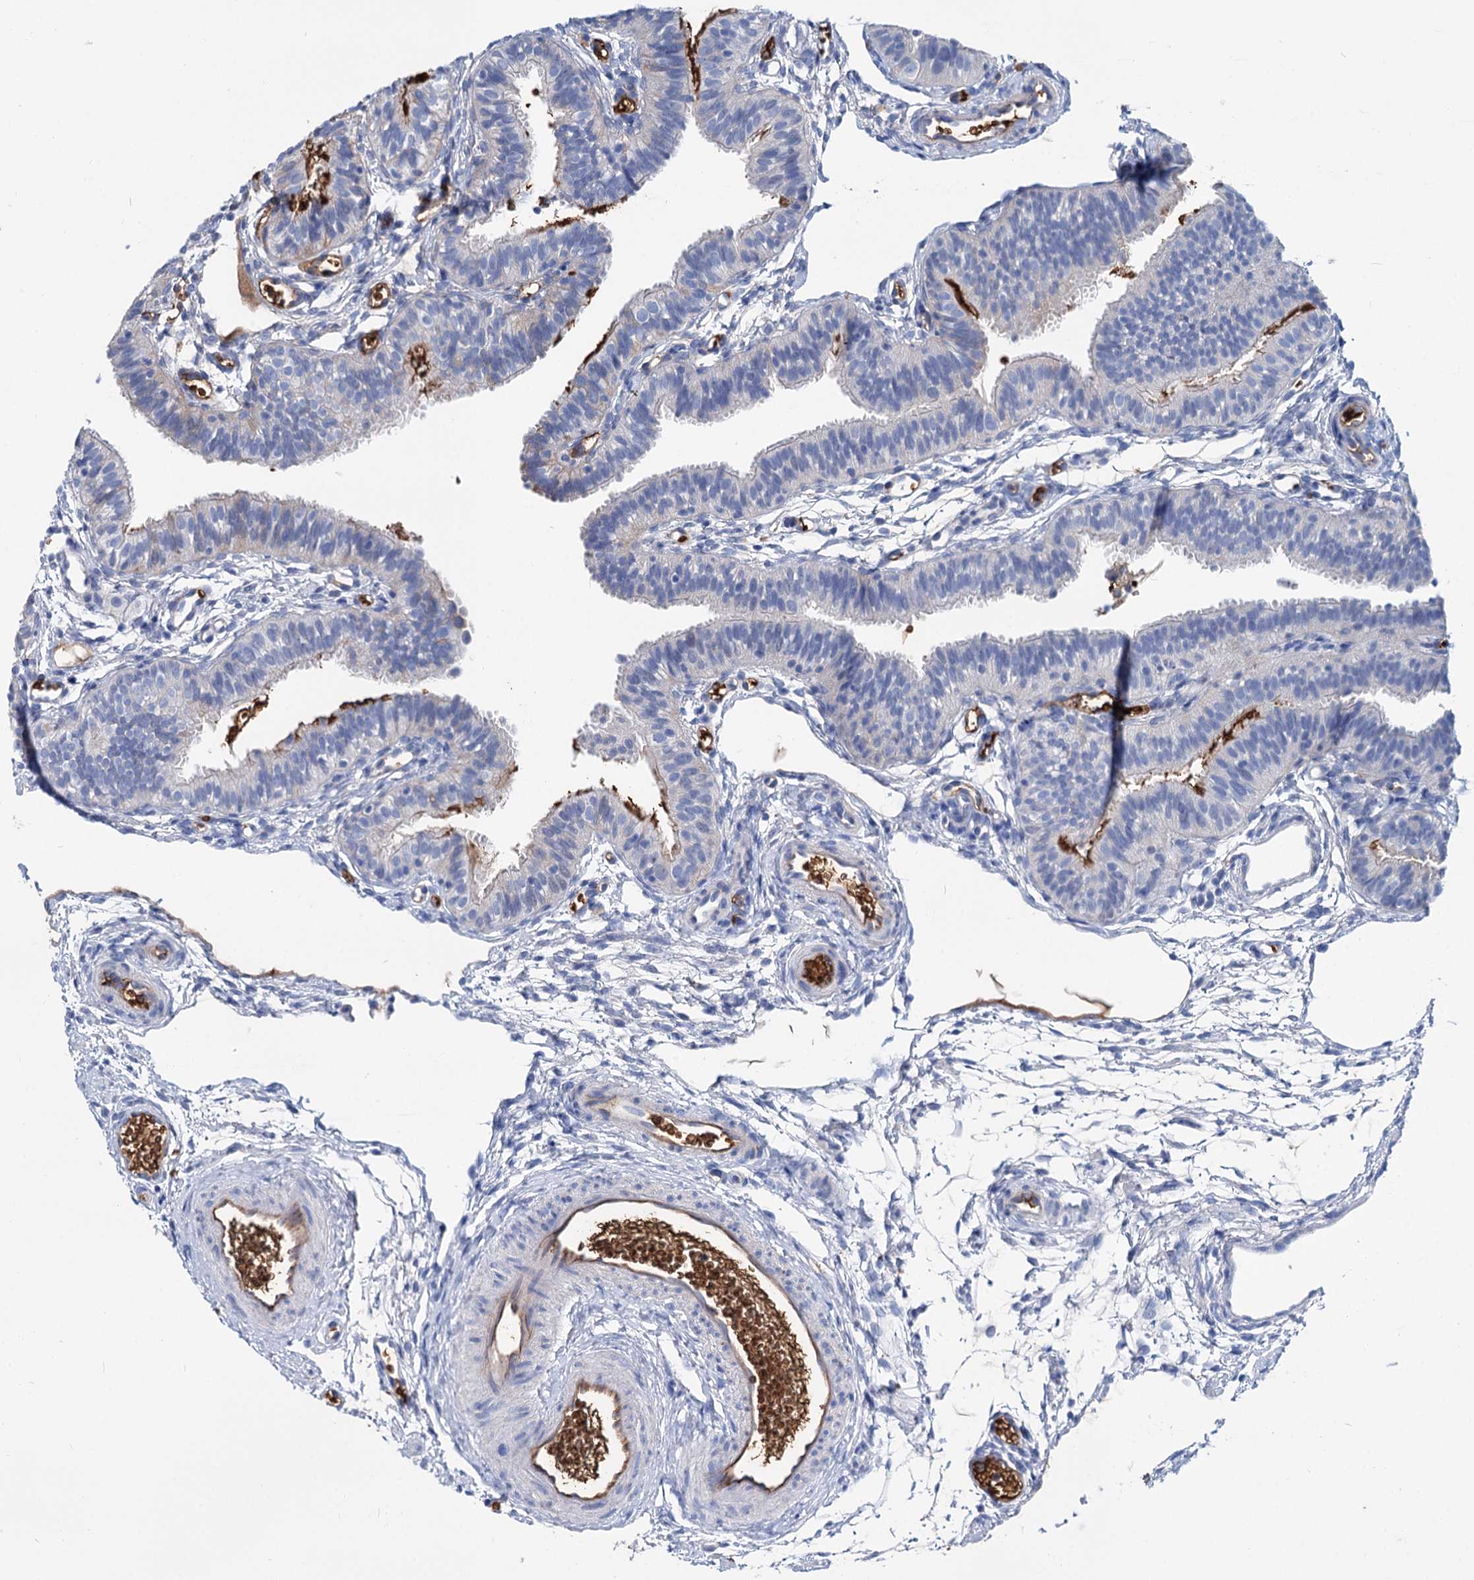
{"staining": {"intensity": "strong", "quantity": "<25%", "location": "cytoplasmic/membranous"}, "tissue": "fallopian tube", "cell_type": "Glandular cells", "image_type": "normal", "snomed": [{"axis": "morphology", "description": "Normal tissue, NOS"}, {"axis": "topography", "description": "Fallopian tube"}], "caption": "An image of human fallopian tube stained for a protein displays strong cytoplasmic/membranous brown staining in glandular cells. (Brightfield microscopy of DAB IHC at high magnification).", "gene": "RPUSD3", "patient": {"sex": "female", "age": 35}}